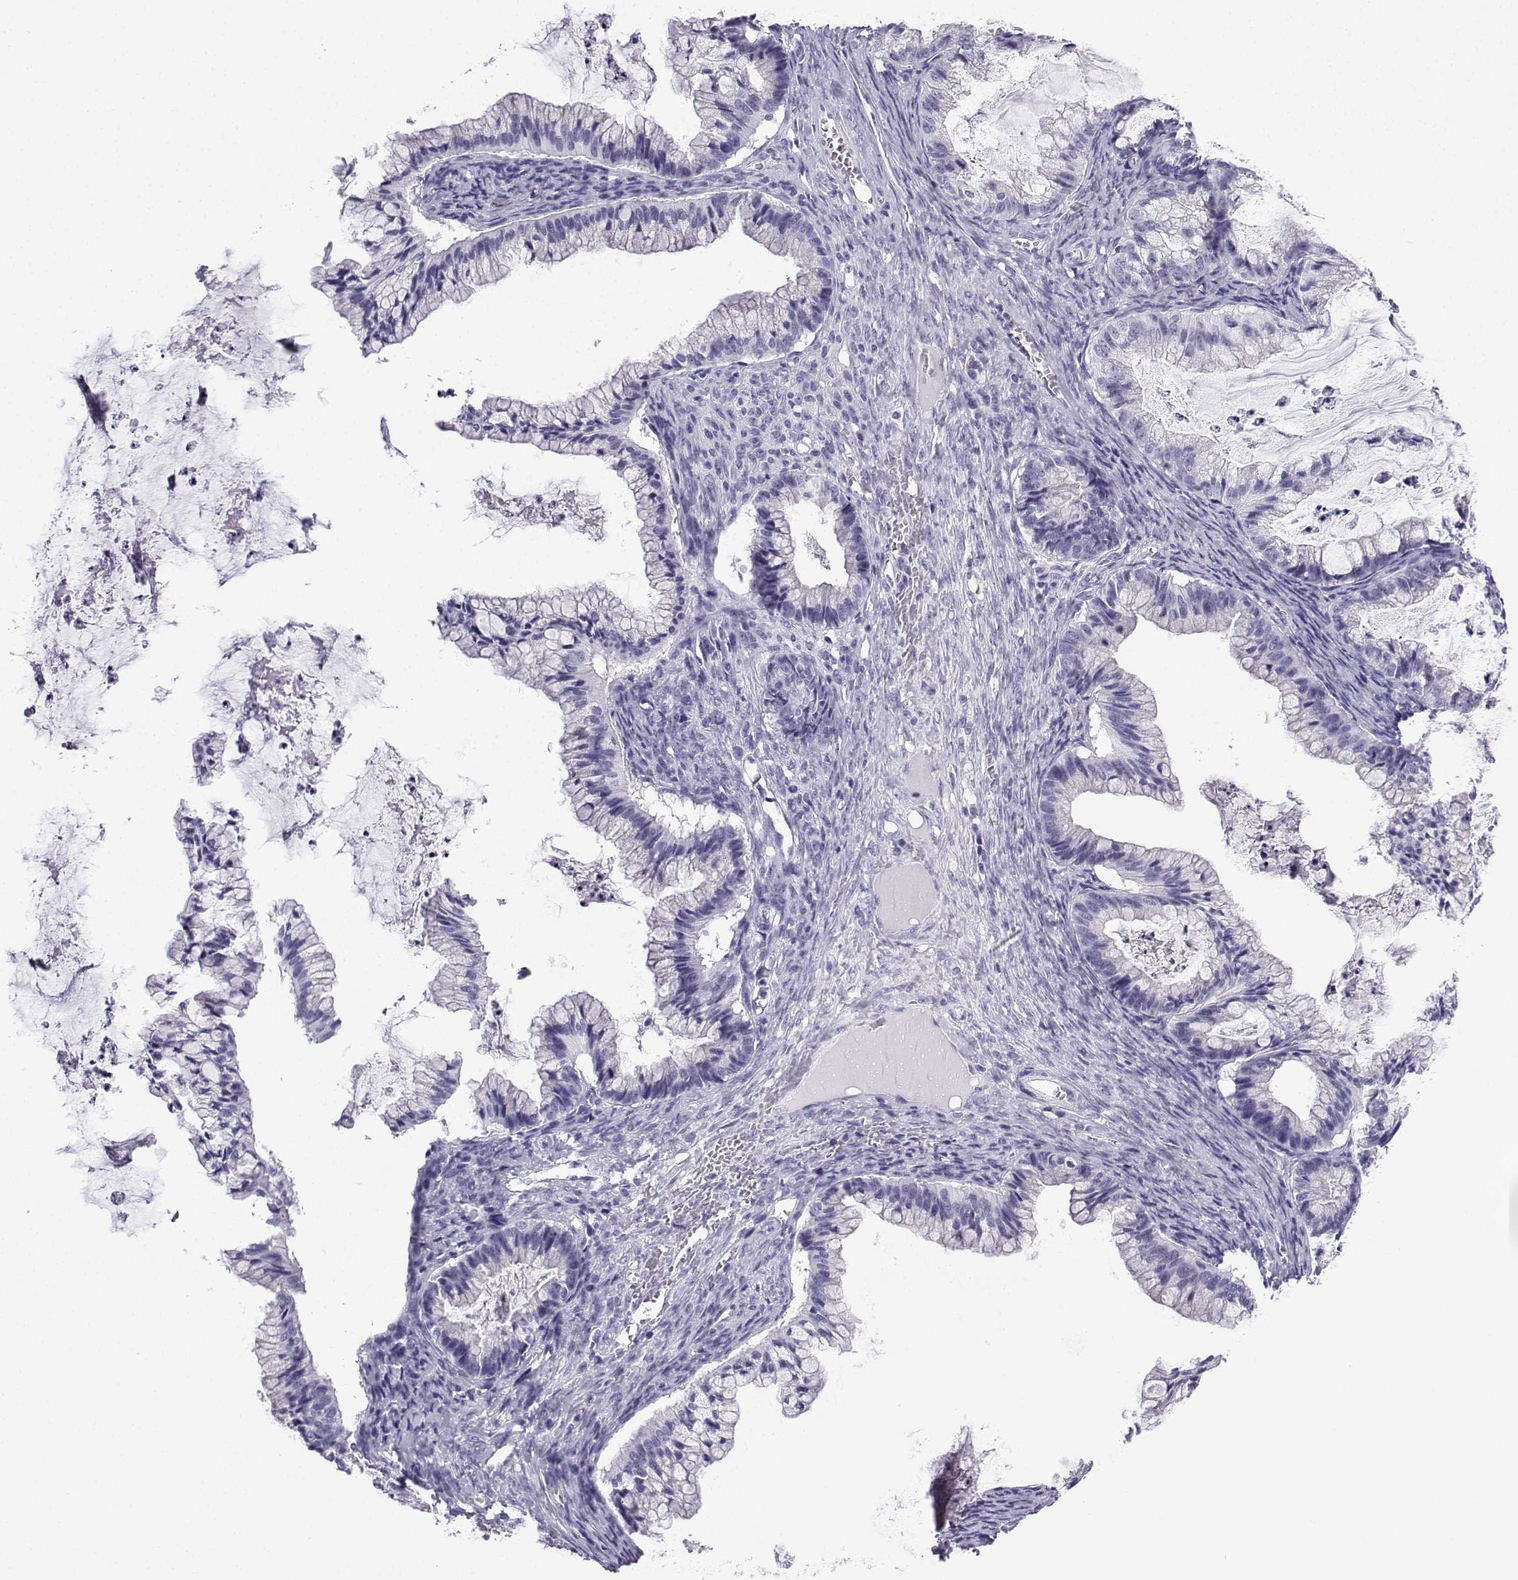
{"staining": {"intensity": "negative", "quantity": "none", "location": "none"}, "tissue": "ovarian cancer", "cell_type": "Tumor cells", "image_type": "cancer", "snomed": [{"axis": "morphology", "description": "Cystadenocarcinoma, mucinous, NOS"}, {"axis": "topography", "description": "Ovary"}], "caption": "Human ovarian cancer stained for a protein using immunohistochemistry shows no positivity in tumor cells.", "gene": "ACRBP", "patient": {"sex": "female", "age": 57}}